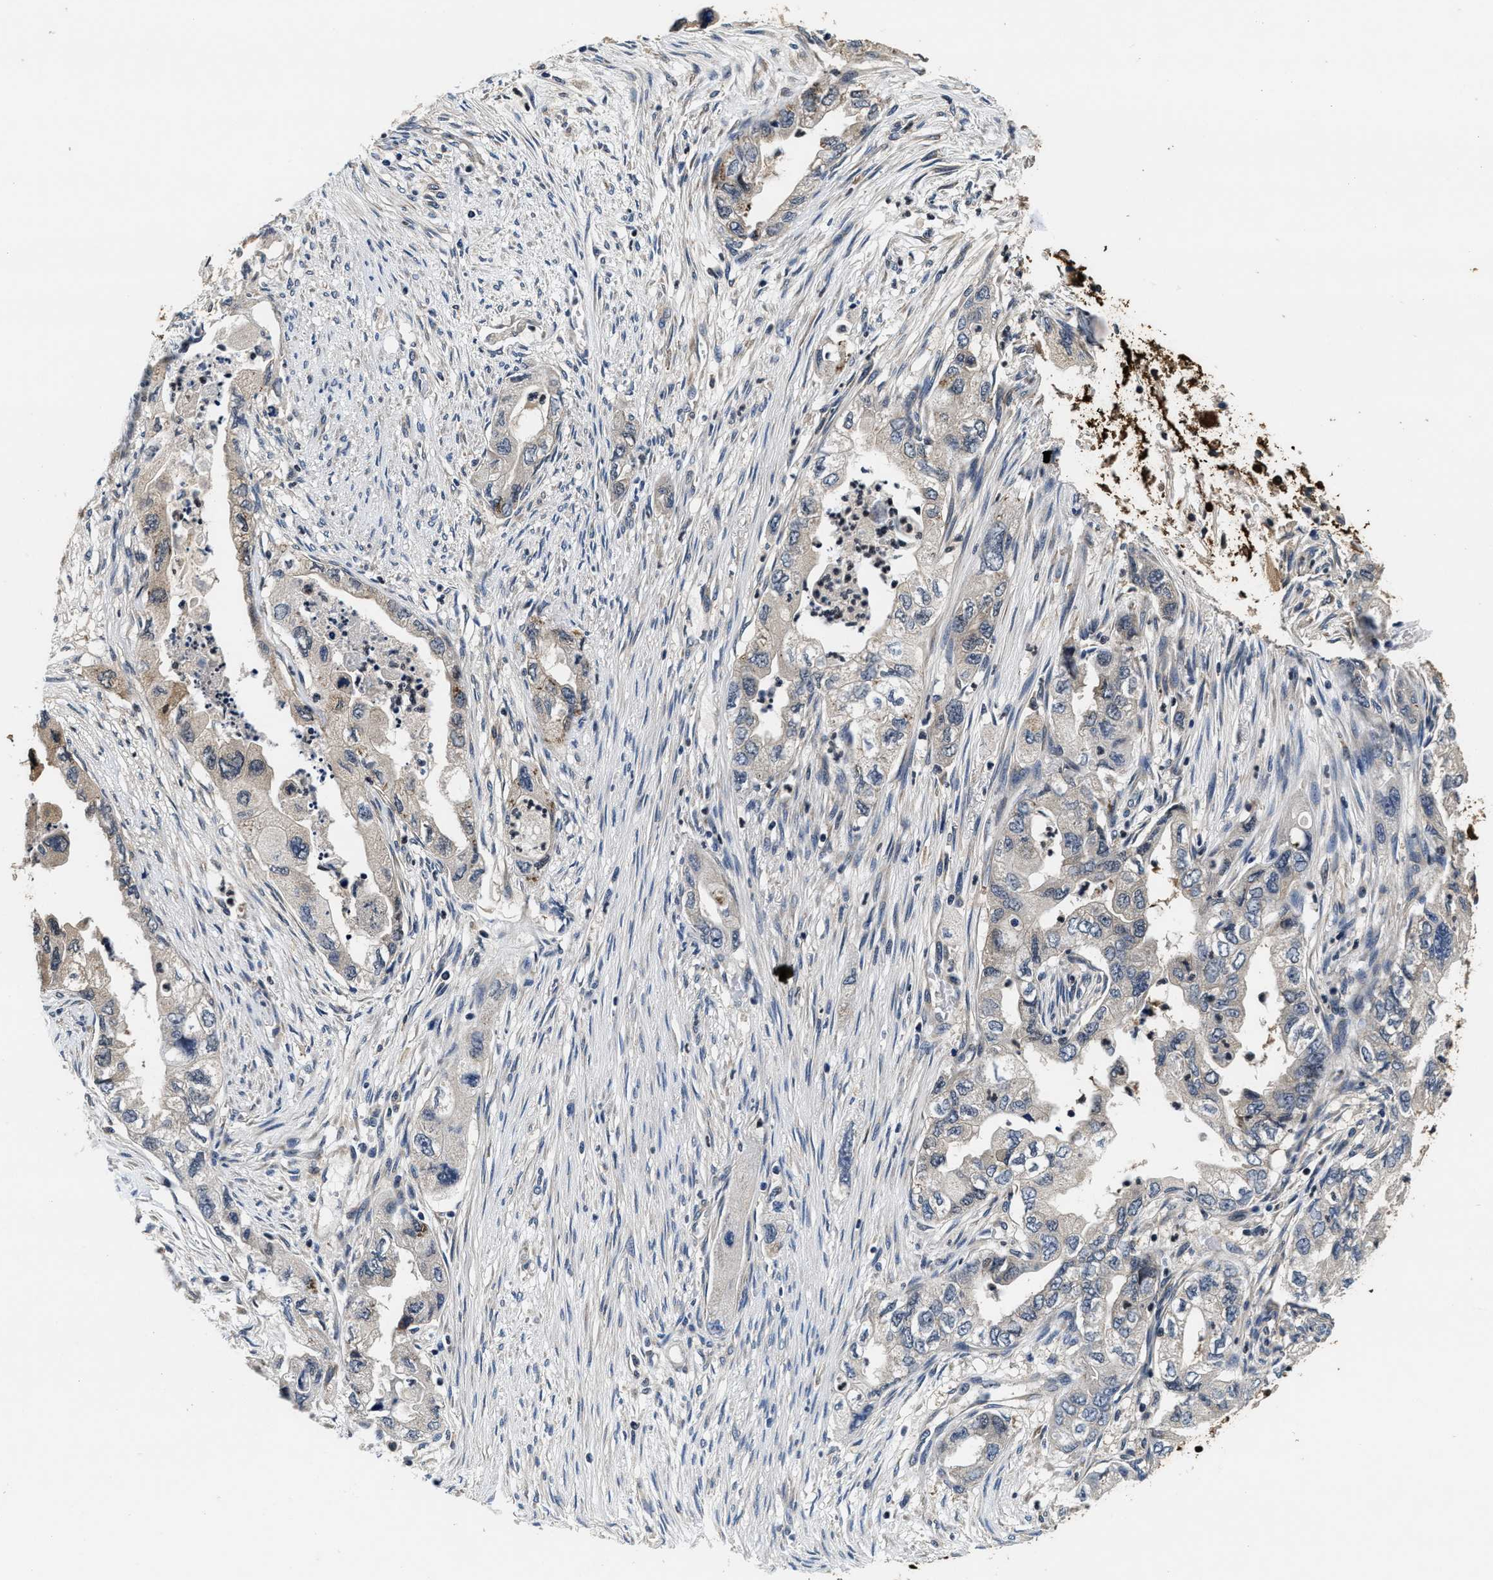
{"staining": {"intensity": "weak", "quantity": "<25%", "location": "cytoplasmic/membranous"}, "tissue": "pancreatic cancer", "cell_type": "Tumor cells", "image_type": "cancer", "snomed": [{"axis": "morphology", "description": "Adenocarcinoma, NOS"}, {"axis": "topography", "description": "Pancreas"}], "caption": "Immunohistochemistry (IHC) photomicrograph of pancreatic cancer (adenocarcinoma) stained for a protein (brown), which displays no expression in tumor cells.", "gene": "PHPT1", "patient": {"sex": "female", "age": 73}}